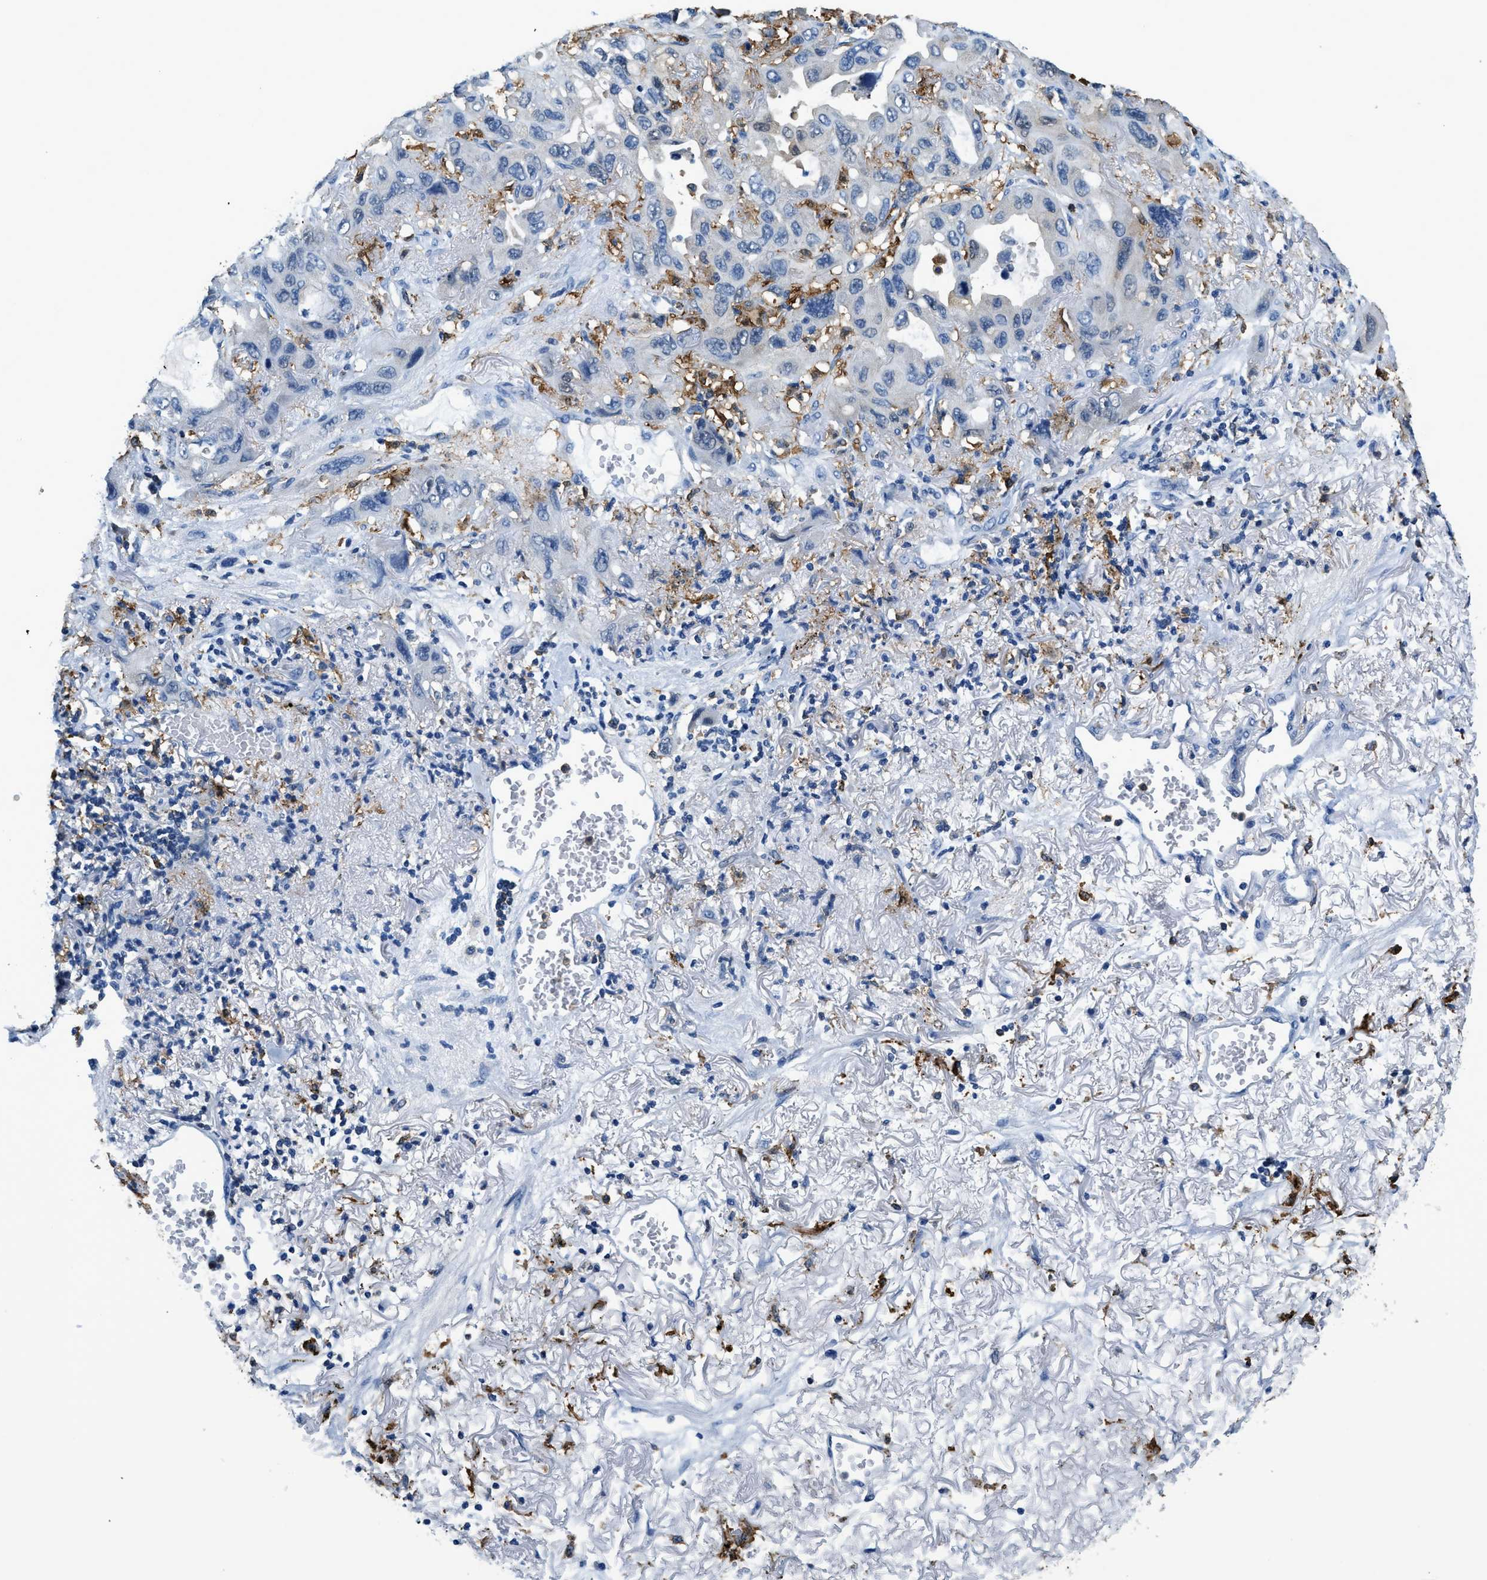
{"staining": {"intensity": "negative", "quantity": "none", "location": "none"}, "tissue": "lung cancer", "cell_type": "Tumor cells", "image_type": "cancer", "snomed": [{"axis": "morphology", "description": "Squamous cell carcinoma, NOS"}, {"axis": "topography", "description": "Lung"}], "caption": "Micrograph shows no significant protein positivity in tumor cells of lung squamous cell carcinoma.", "gene": "CAPG", "patient": {"sex": "female", "age": 73}}